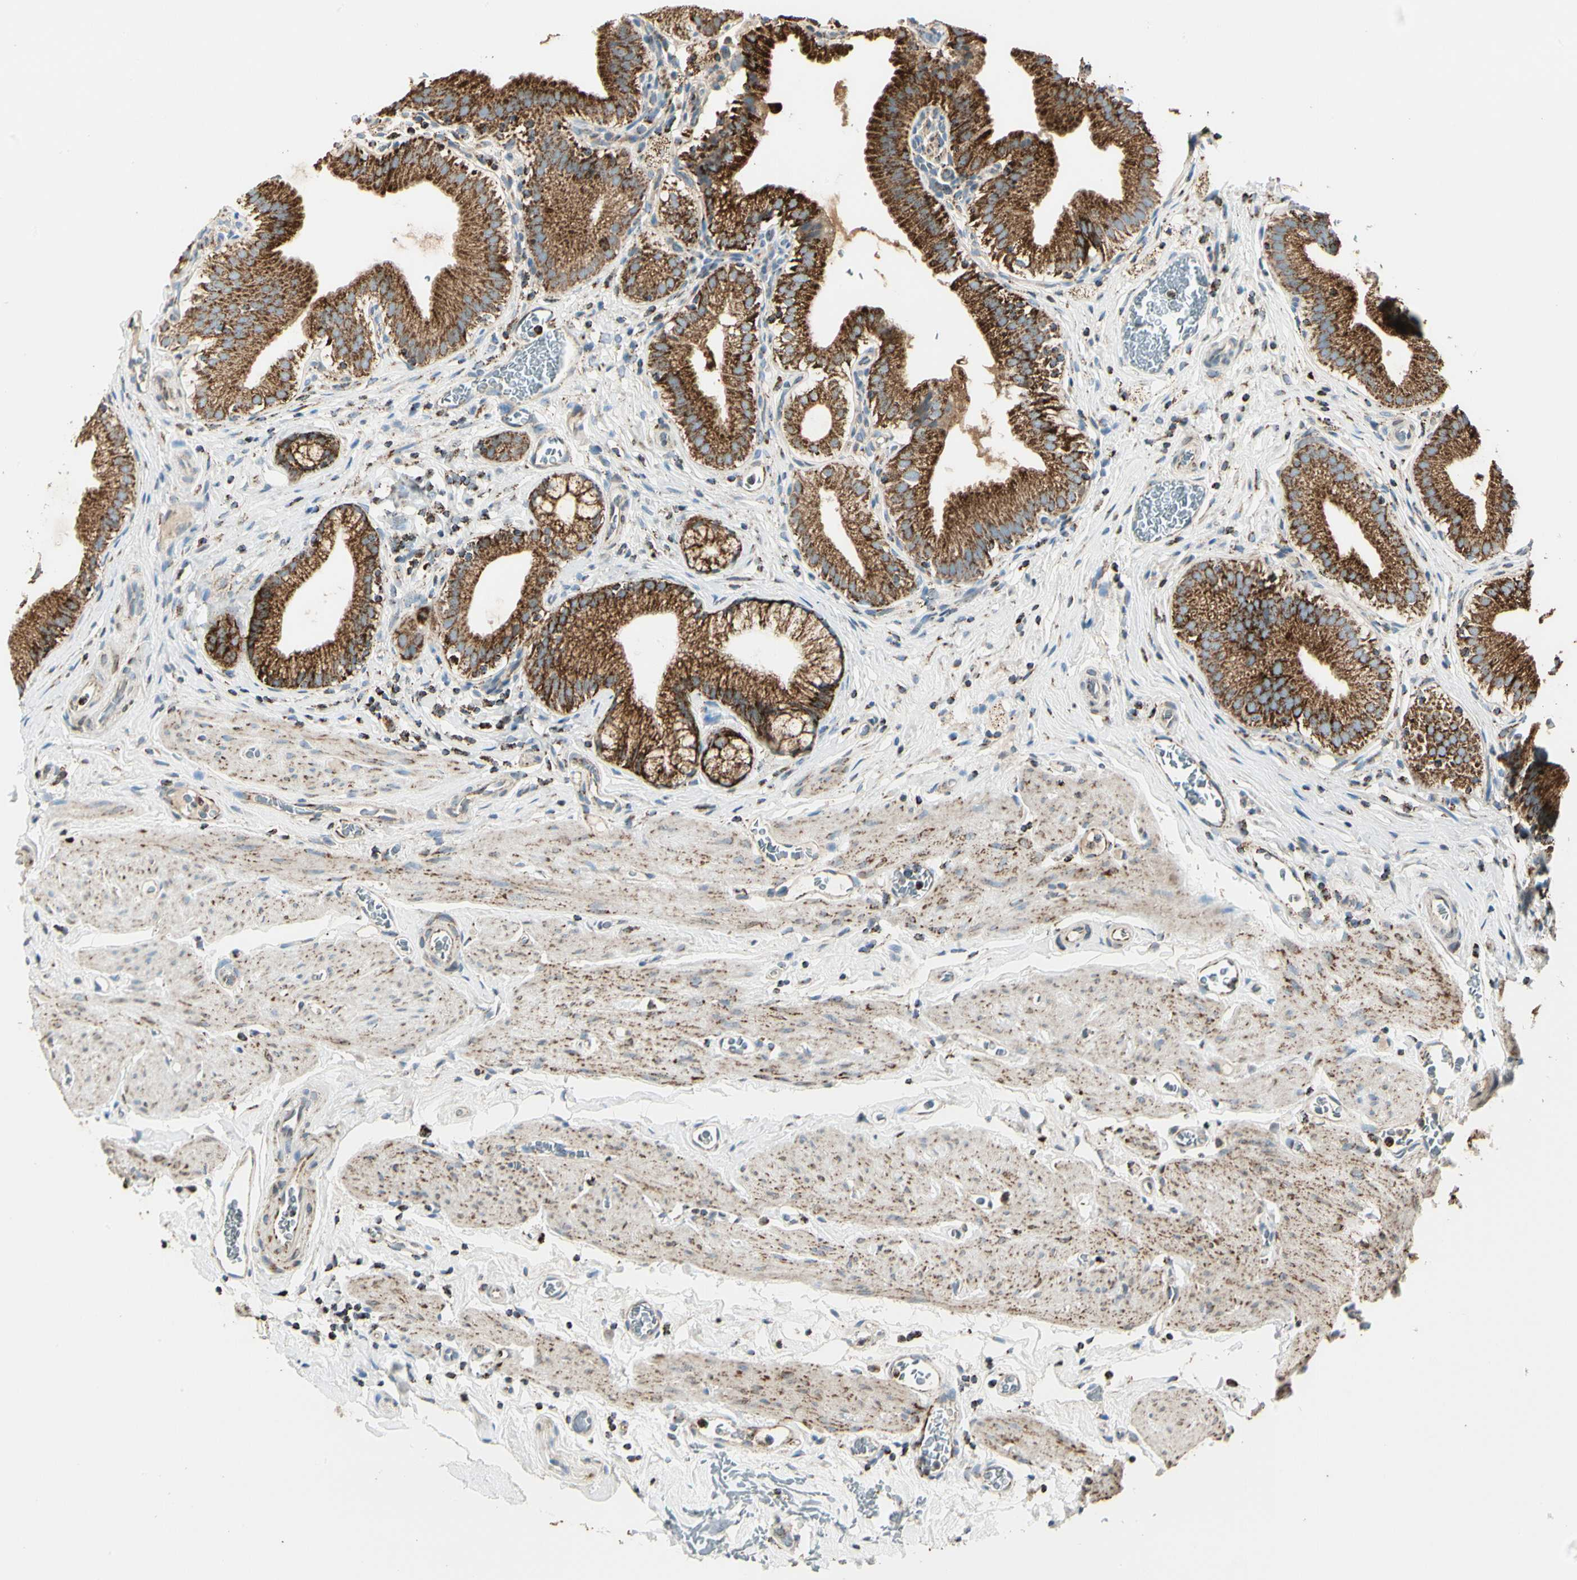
{"staining": {"intensity": "strong", "quantity": ">75%", "location": "cytoplasmic/membranous"}, "tissue": "gallbladder", "cell_type": "Glandular cells", "image_type": "normal", "snomed": [{"axis": "morphology", "description": "Normal tissue, NOS"}, {"axis": "topography", "description": "Gallbladder"}], "caption": "This image shows IHC staining of benign gallbladder, with high strong cytoplasmic/membranous expression in approximately >75% of glandular cells.", "gene": "ME2", "patient": {"sex": "male", "age": 54}}